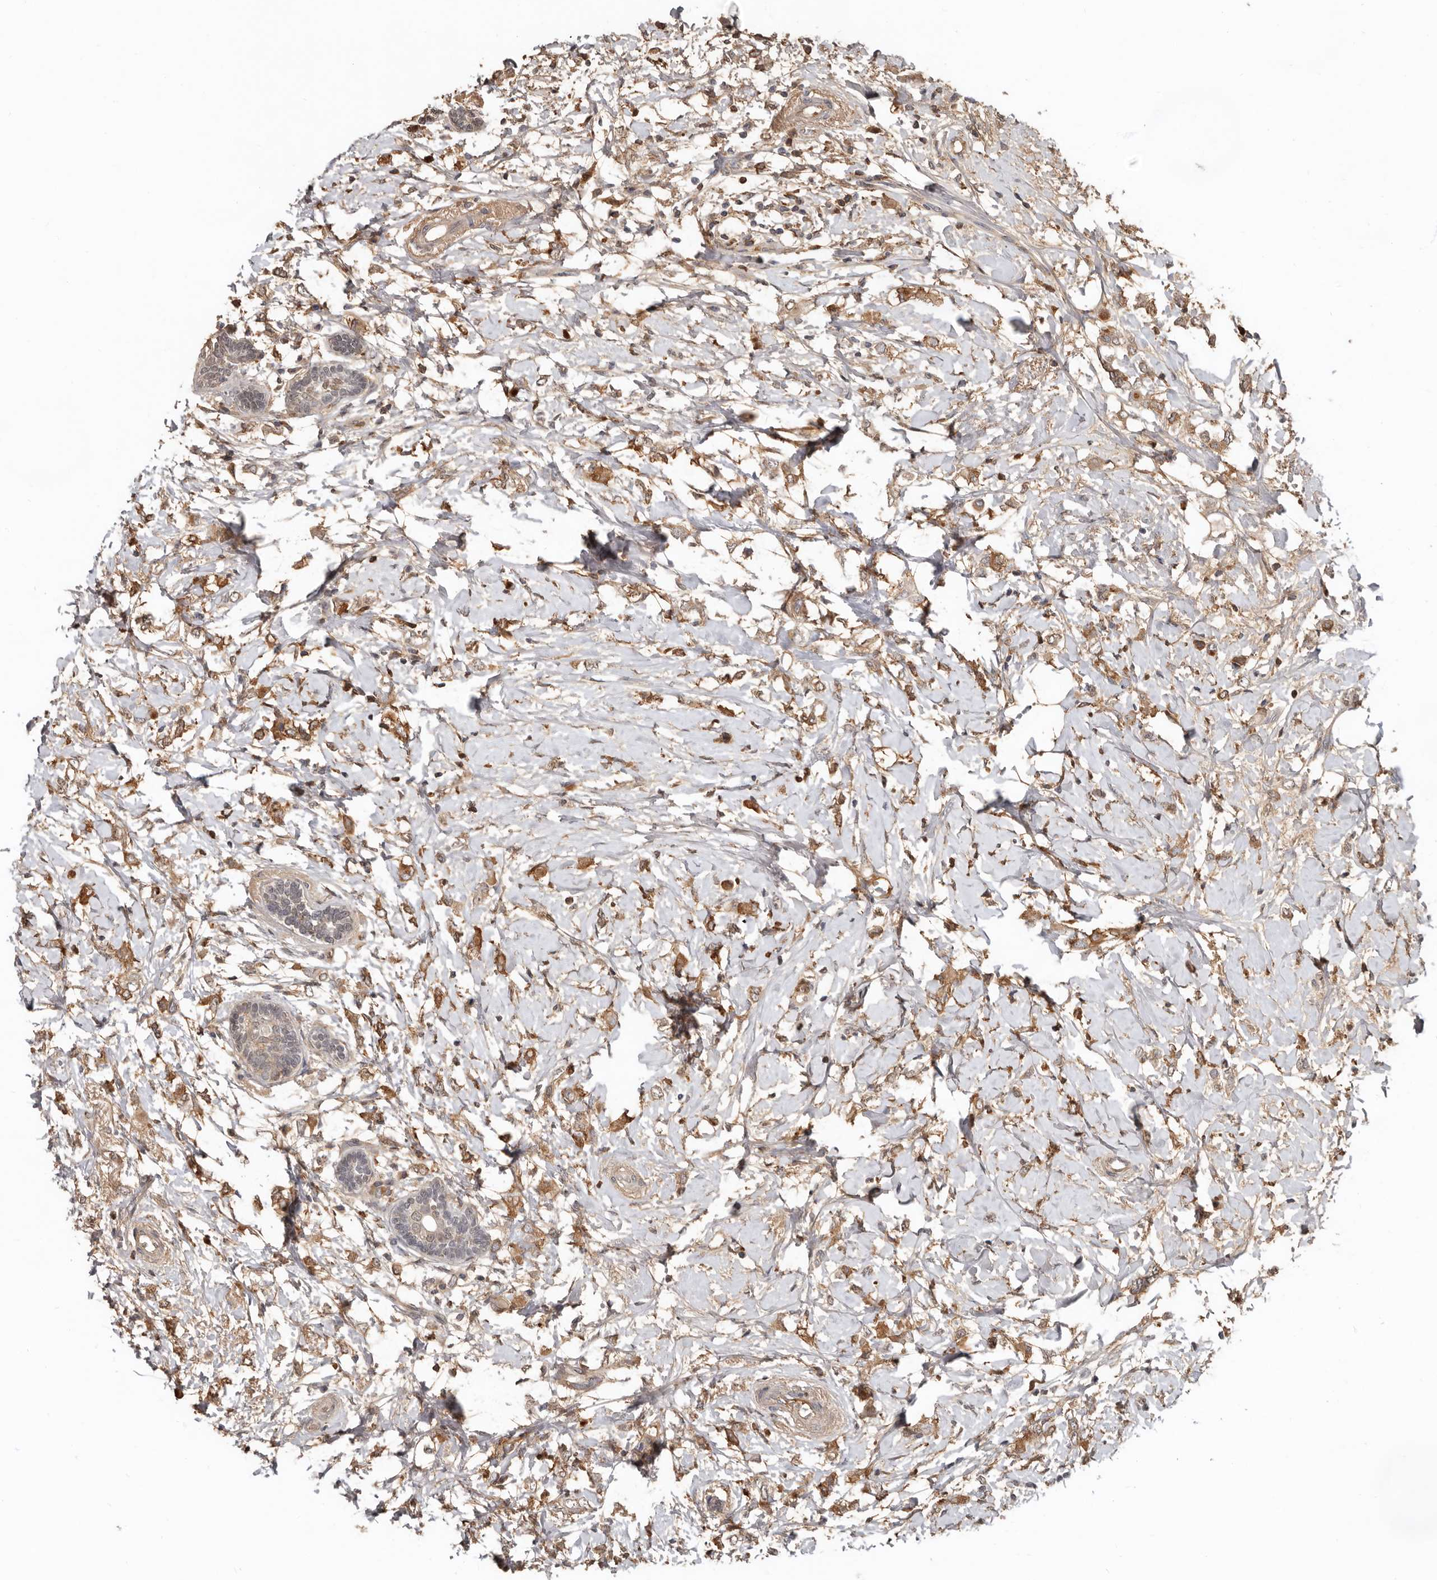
{"staining": {"intensity": "moderate", "quantity": ">75%", "location": "cytoplasmic/membranous"}, "tissue": "breast cancer", "cell_type": "Tumor cells", "image_type": "cancer", "snomed": [{"axis": "morphology", "description": "Normal tissue, NOS"}, {"axis": "morphology", "description": "Lobular carcinoma"}, {"axis": "topography", "description": "Breast"}], "caption": "DAB immunohistochemical staining of human lobular carcinoma (breast) shows moderate cytoplasmic/membranous protein positivity in about >75% of tumor cells.", "gene": "LRGUK", "patient": {"sex": "female", "age": 47}}